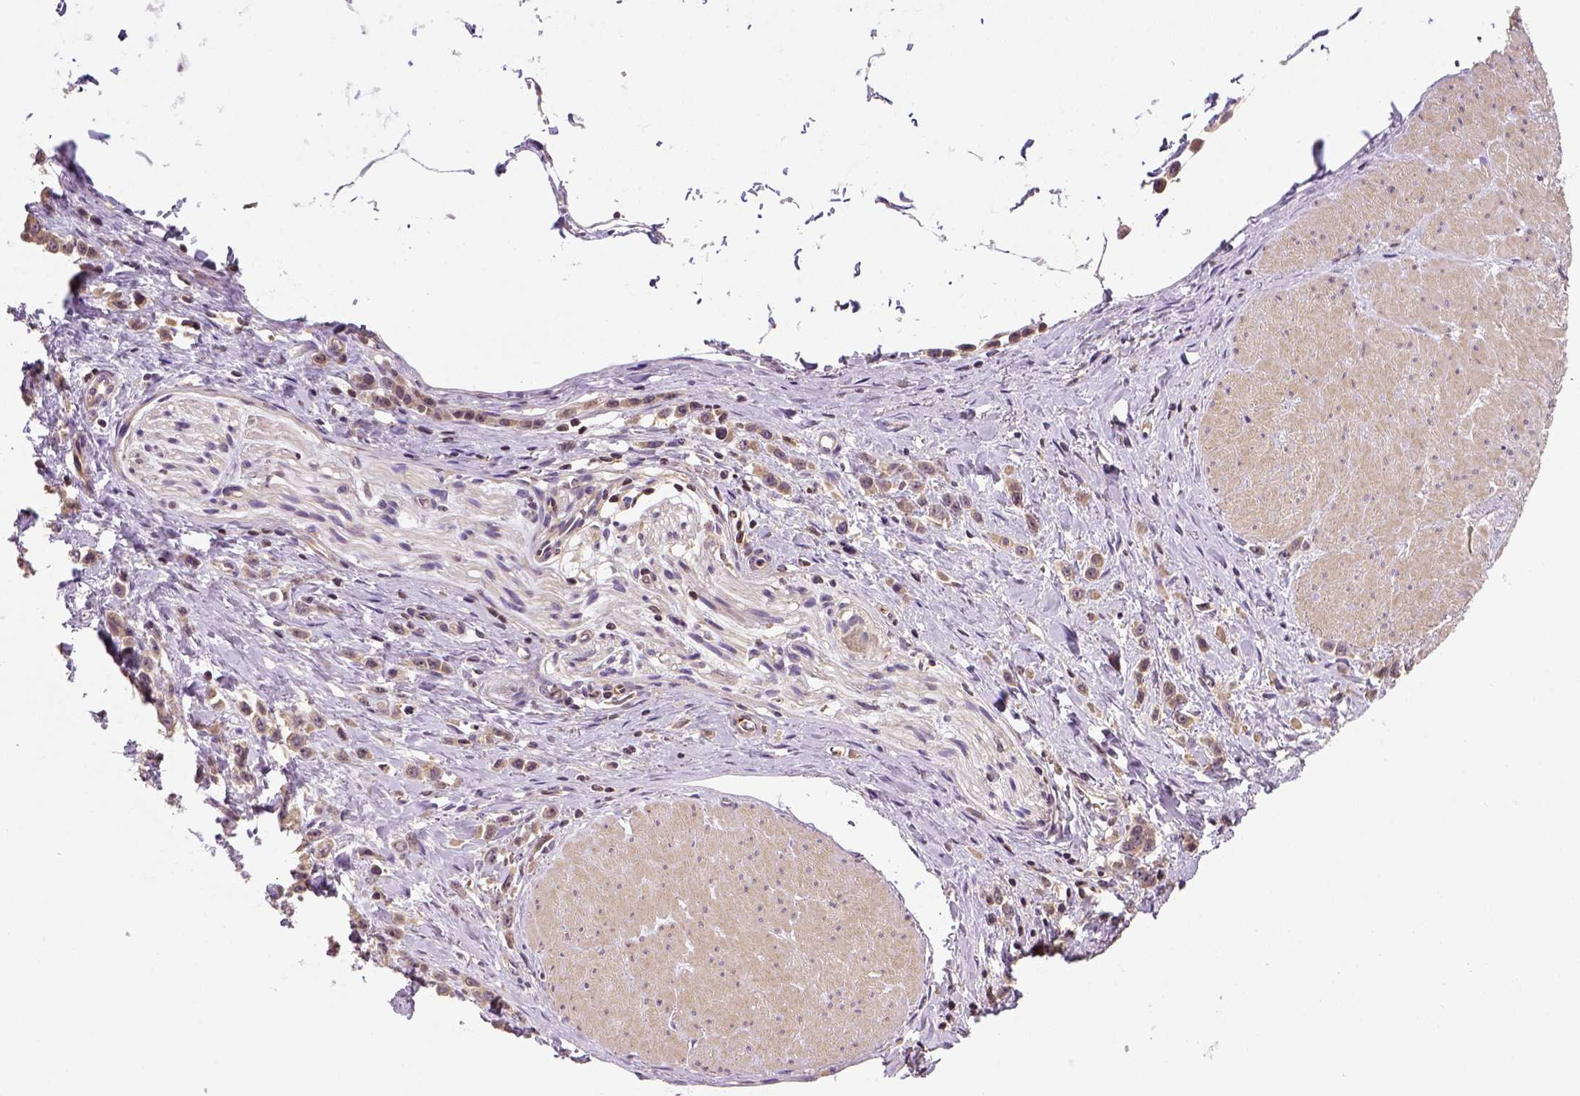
{"staining": {"intensity": "weak", "quantity": ">75%", "location": "cytoplasmic/membranous"}, "tissue": "stomach cancer", "cell_type": "Tumor cells", "image_type": "cancer", "snomed": [{"axis": "morphology", "description": "Adenocarcinoma, NOS"}, {"axis": "topography", "description": "Stomach"}], "caption": "Stomach adenocarcinoma tissue displays weak cytoplasmic/membranous expression in approximately >75% of tumor cells, visualized by immunohistochemistry.", "gene": "MATK", "patient": {"sex": "male", "age": 47}}